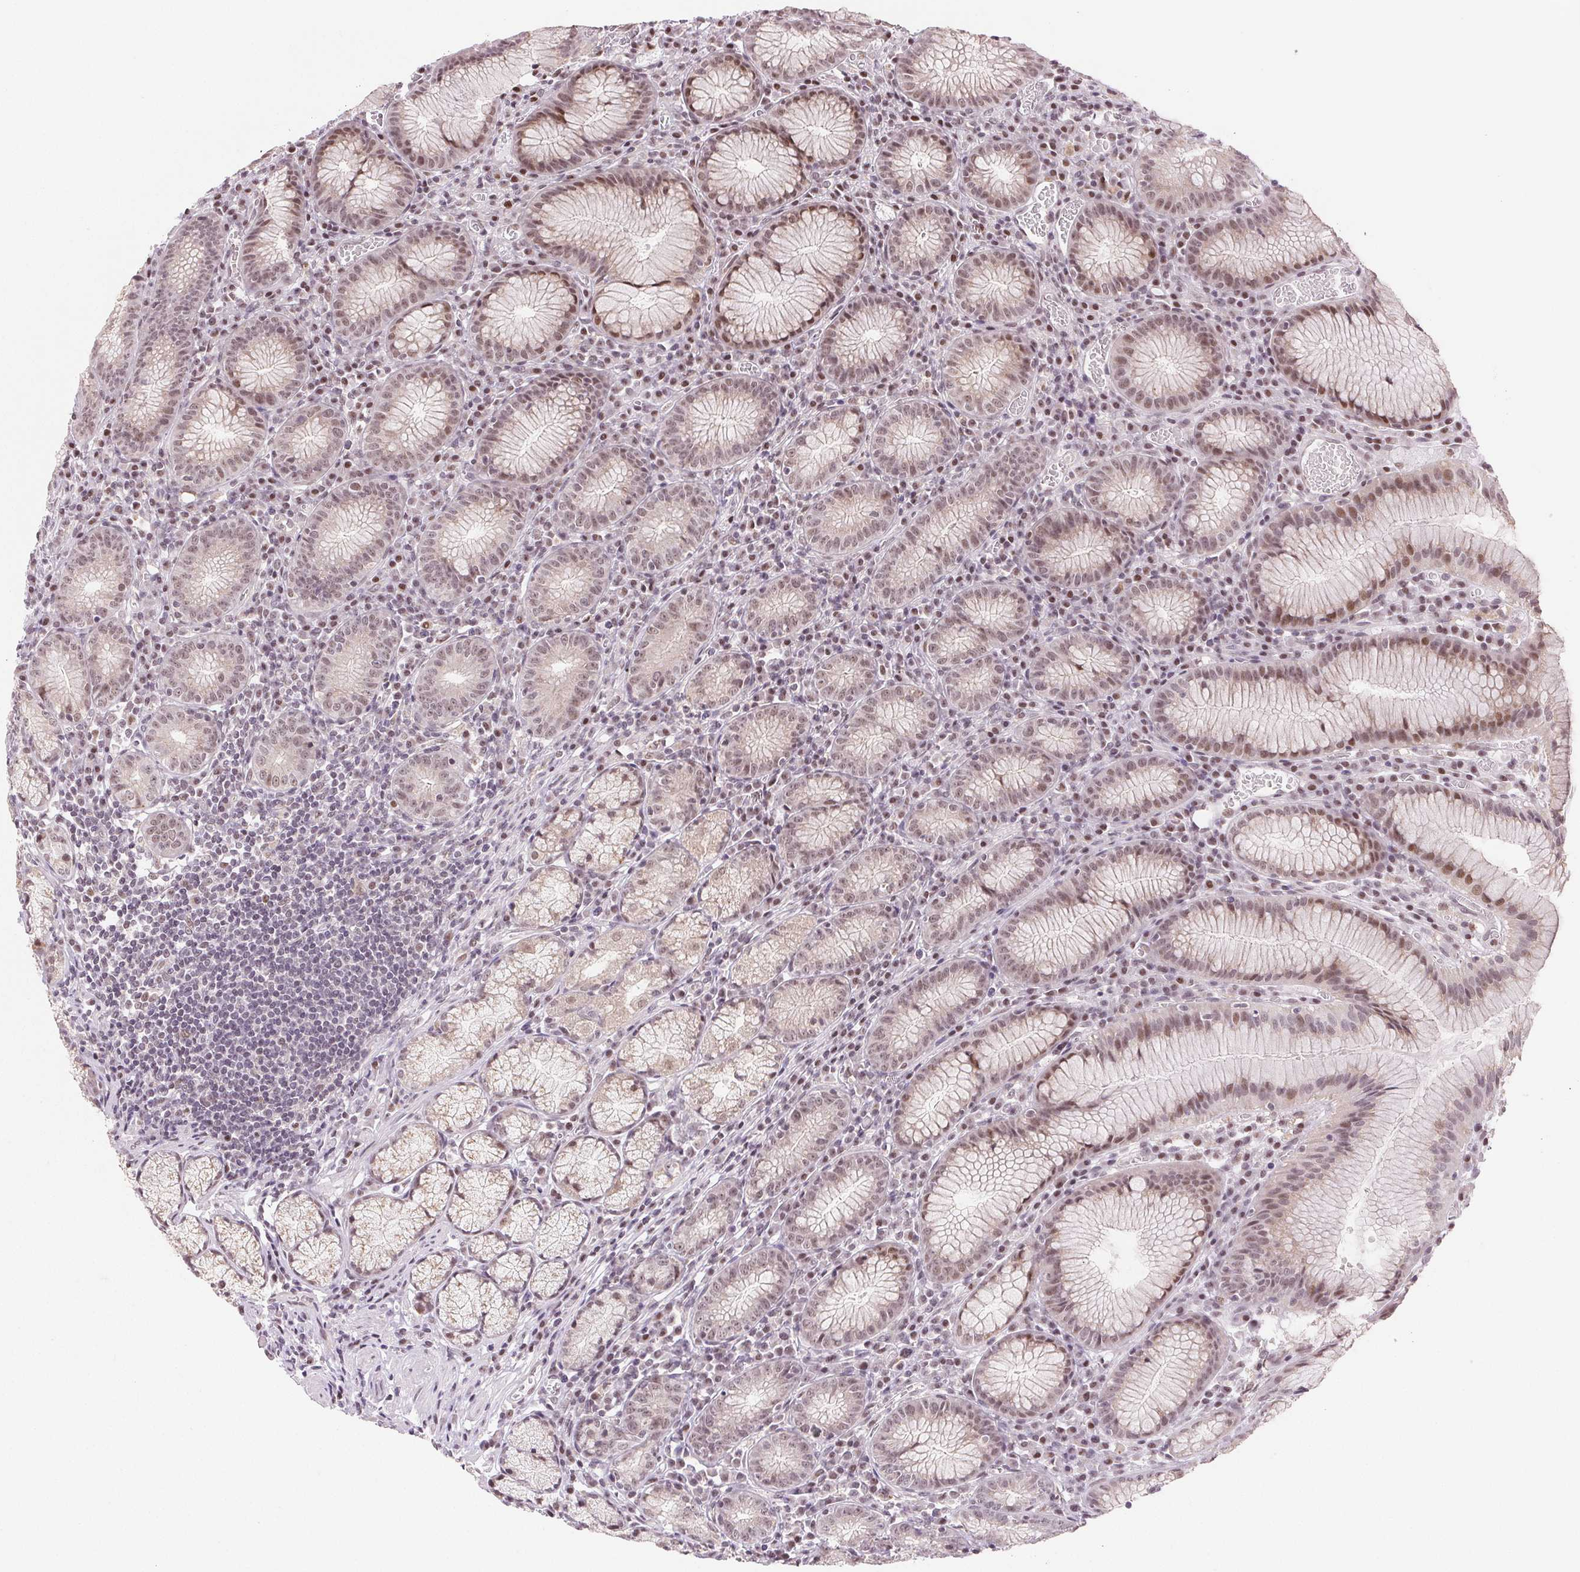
{"staining": {"intensity": "moderate", "quantity": ">75%", "location": "cytoplasmic/membranous,nuclear"}, "tissue": "stomach", "cell_type": "Glandular cells", "image_type": "normal", "snomed": [{"axis": "morphology", "description": "Normal tissue, NOS"}, {"axis": "topography", "description": "Stomach"}], "caption": "A medium amount of moderate cytoplasmic/membranous,nuclear staining is seen in approximately >75% of glandular cells in unremarkable stomach.", "gene": "GRHL3", "patient": {"sex": "male", "age": 55}}